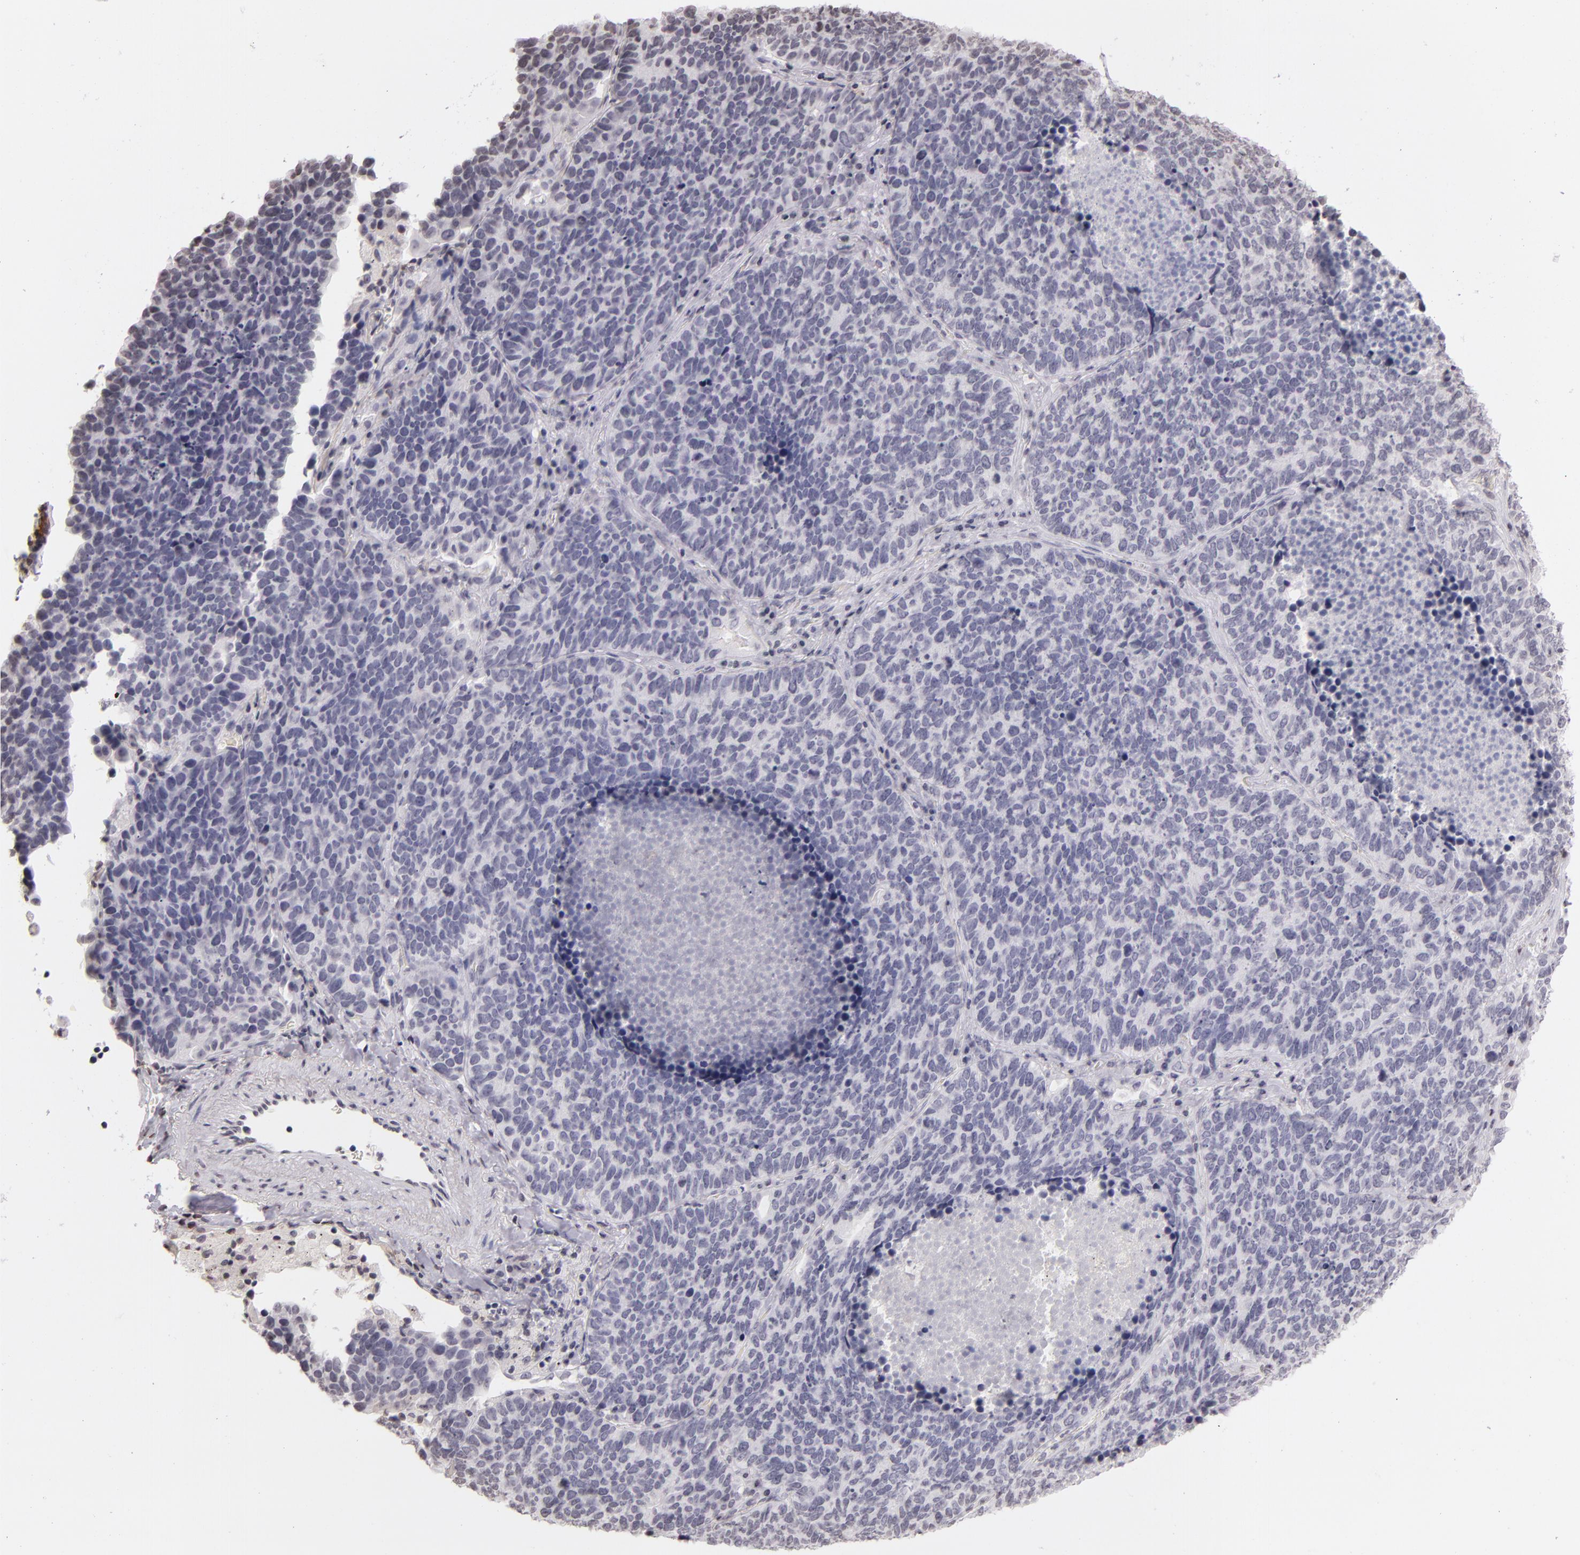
{"staining": {"intensity": "negative", "quantity": "none", "location": "none"}, "tissue": "lung cancer", "cell_type": "Tumor cells", "image_type": "cancer", "snomed": [{"axis": "morphology", "description": "Neoplasm, malignant, NOS"}, {"axis": "topography", "description": "Lung"}], "caption": "An immunohistochemistry (IHC) histopathology image of lung neoplasm (malignant) is shown. There is no staining in tumor cells of lung neoplasm (malignant).", "gene": "CD40", "patient": {"sex": "female", "age": 75}}